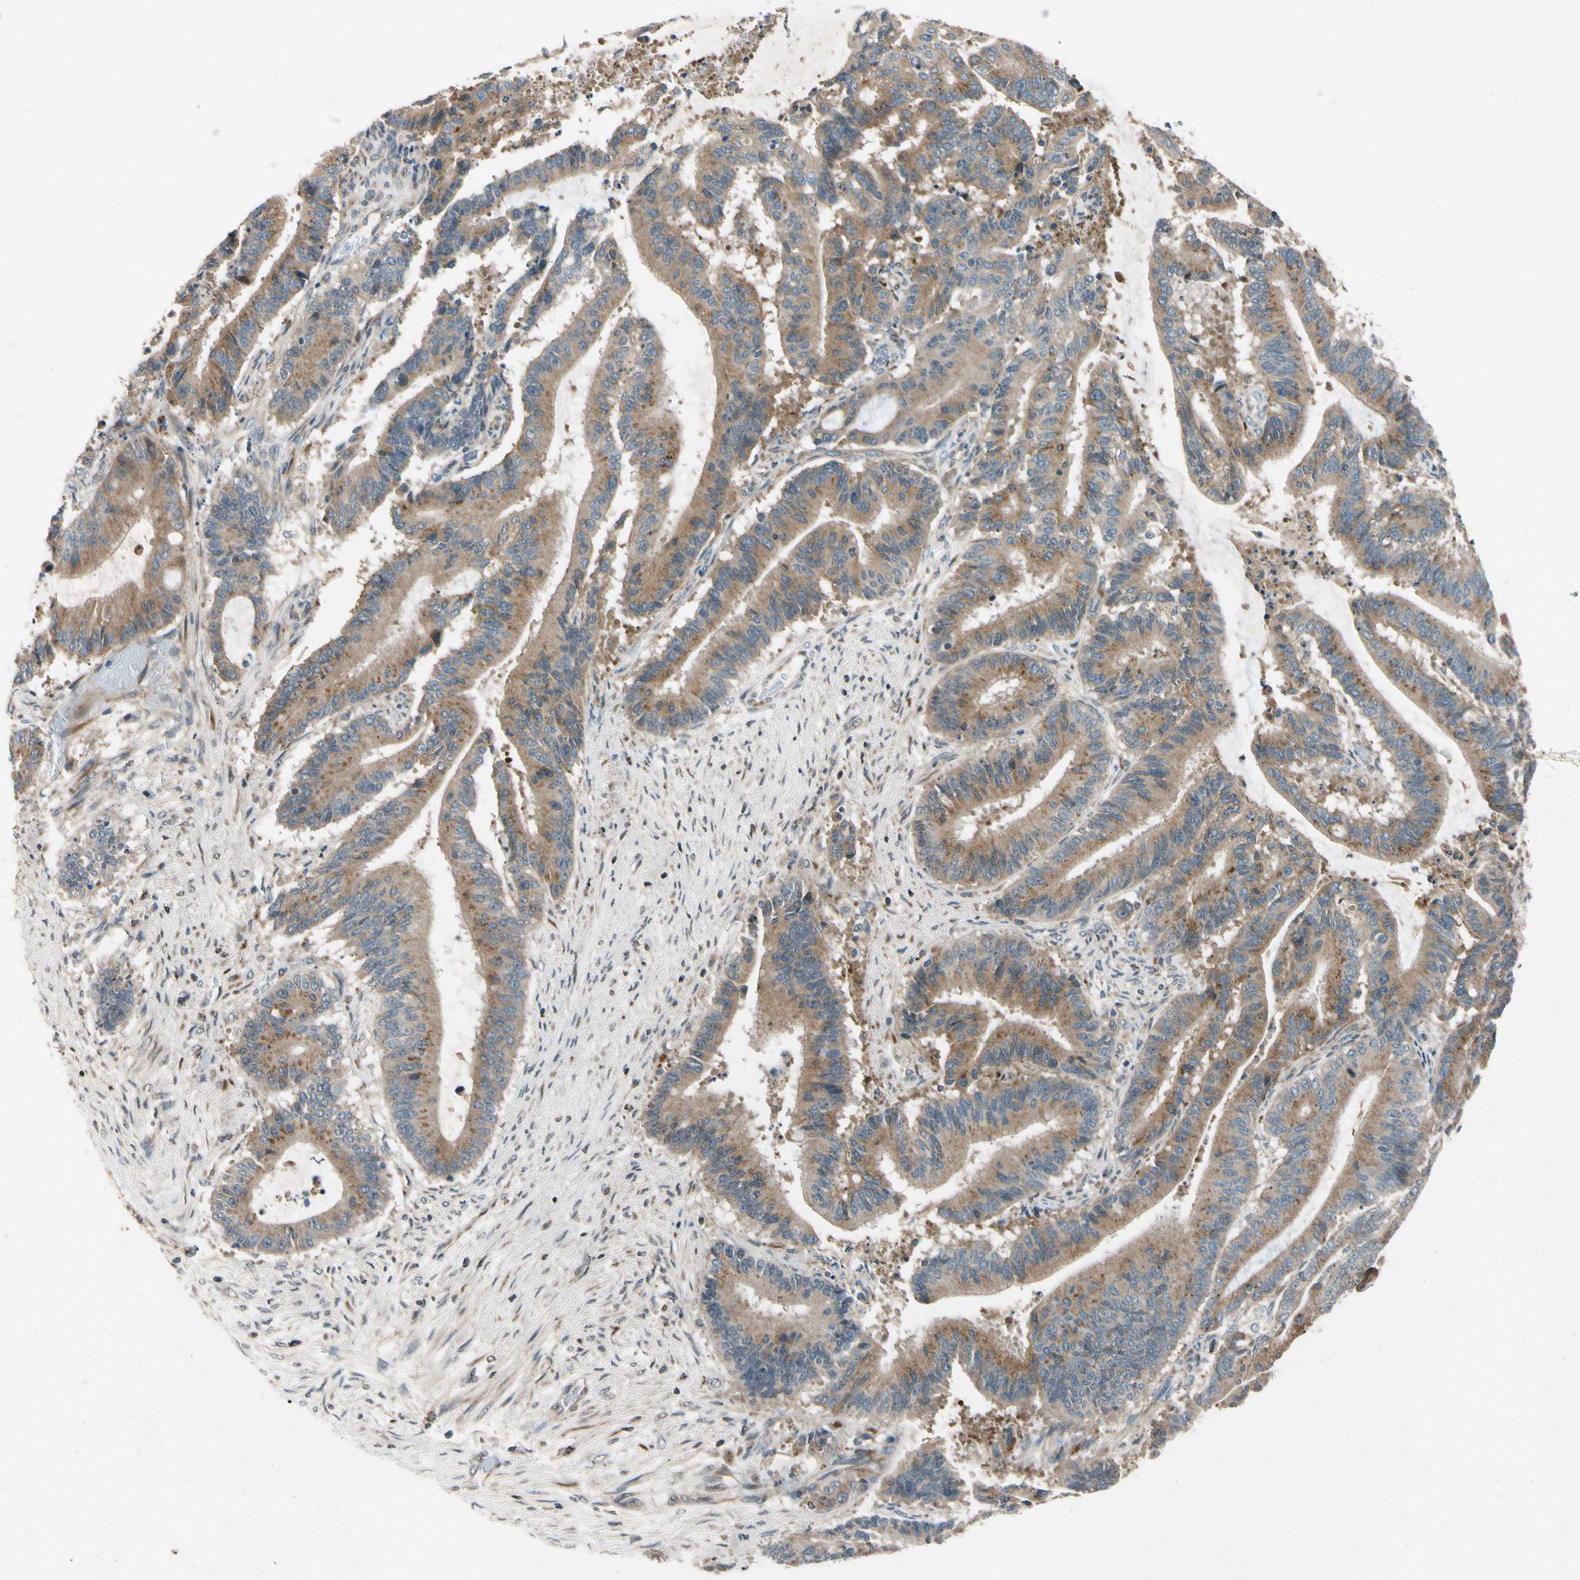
{"staining": {"intensity": "moderate", "quantity": ">75%", "location": "cytoplasmic/membranous"}, "tissue": "liver cancer", "cell_type": "Tumor cells", "image_type": "cancer", "snomed": [{"axis": "morphology", "description": "Cholangiocarcinoma"}, {"axis": "topography", "description": "Liver"}], "caption": "Immunohistochemical staining of liver cancer (cholangiocarcinoma) reveals medium levels of moderate cytoplasmic/membranous protein positivity in approximately >75% of tumor cells.", "gene": "MST1R", "patient": {"sex": "female", "age": 73}}